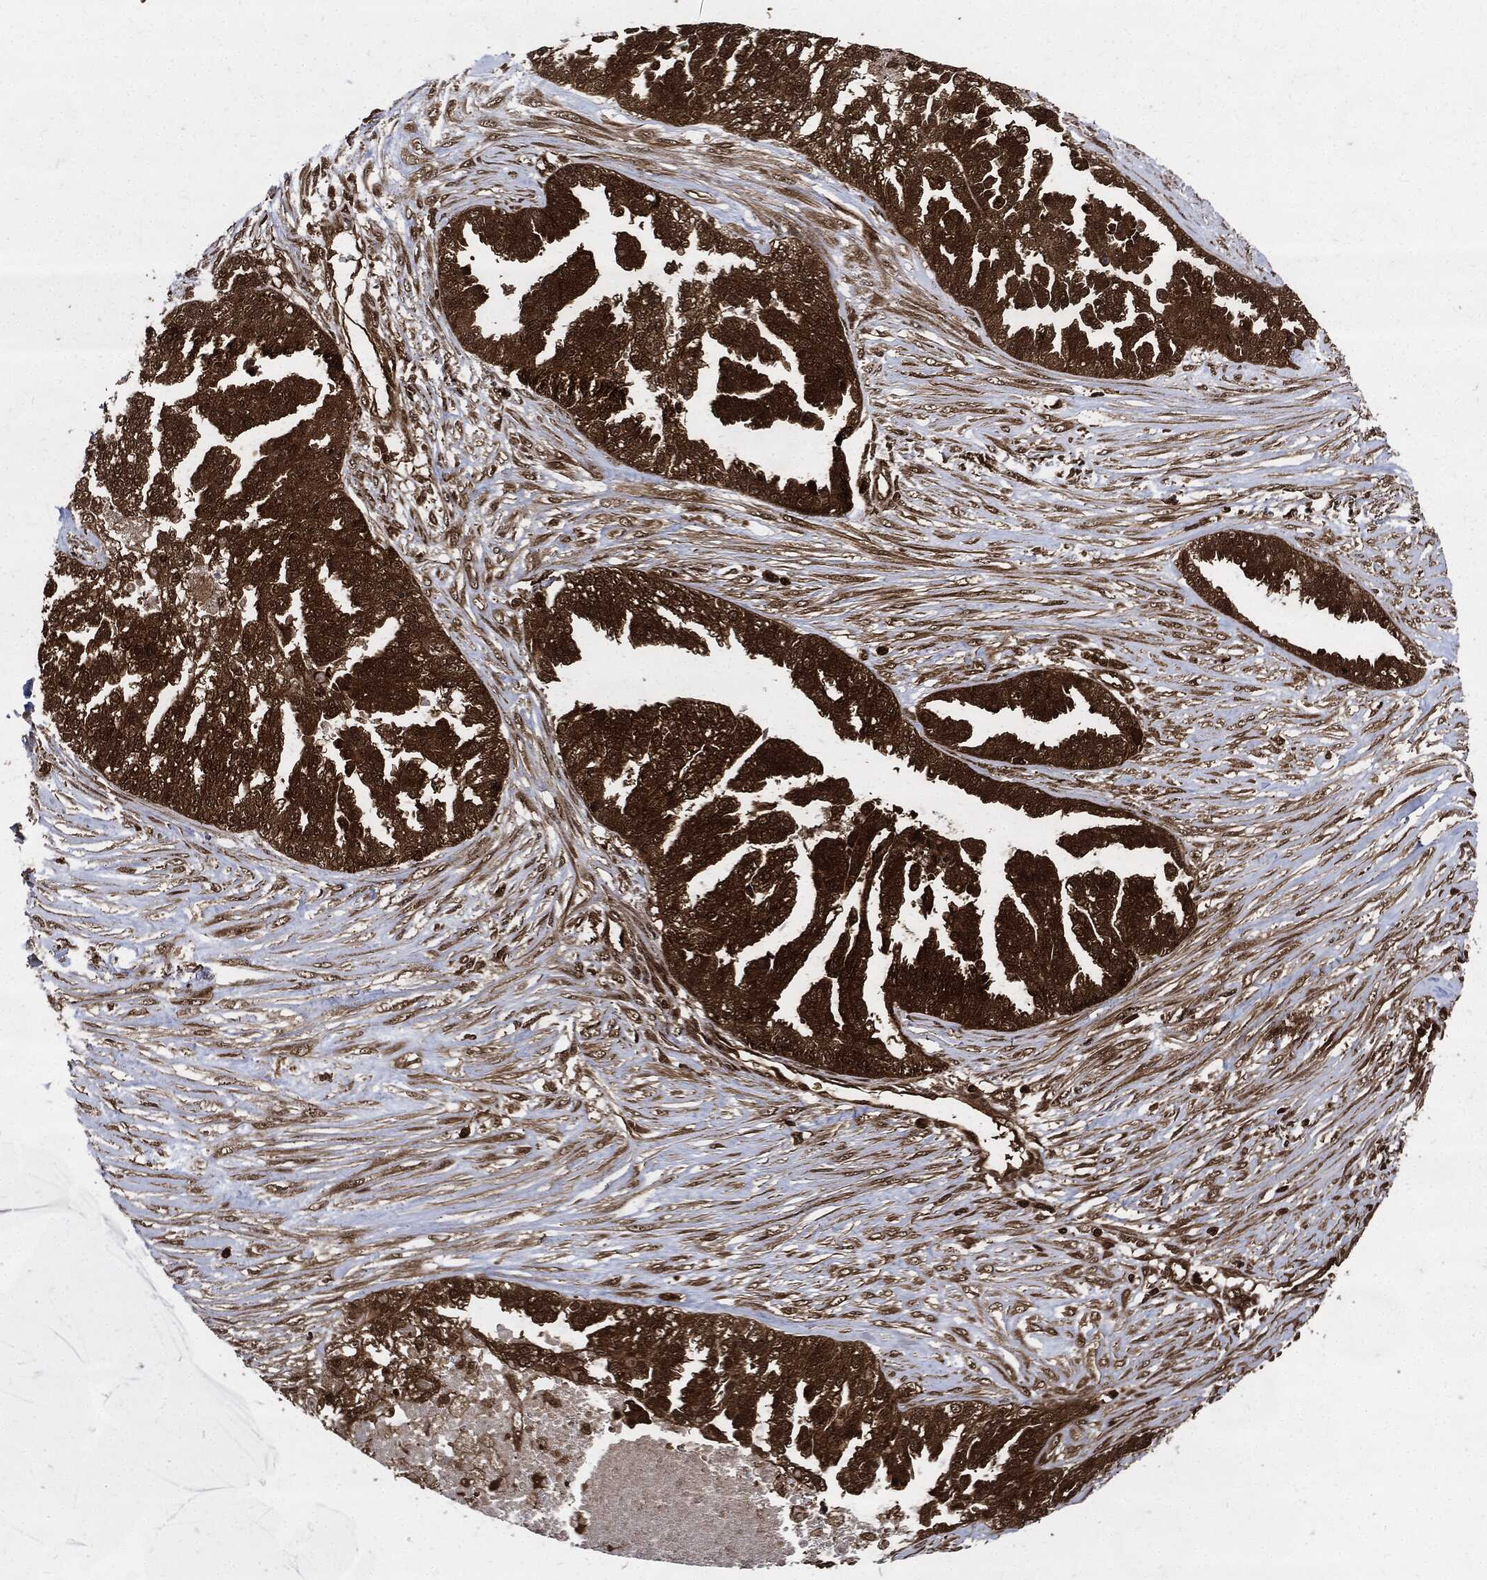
{"staining": {"intensity": "moderate", "quantity": ">75%", "location": "cytoplasmic/membranous"}, "tissue": "ovarian cancer", "cell_type": "Tumor cells", "image_type": "cancer", "snomed": [{"axis": "morphology", "description": "Cystadenocarcinoma, serous, NOS"}, {"axis": "topography", "description": "Ovary"}], "caption": "Immunohistochemistry (DAB (3,3'-diaminobenzidine)) staining of ovarian serous cystadenocarcinoma reveals moderate cytoplasmic/membranous protein expression in approximately >75% of tumor cells.", "gene": "YWHAB", "patient": {"sex": "female", "age": 58}}